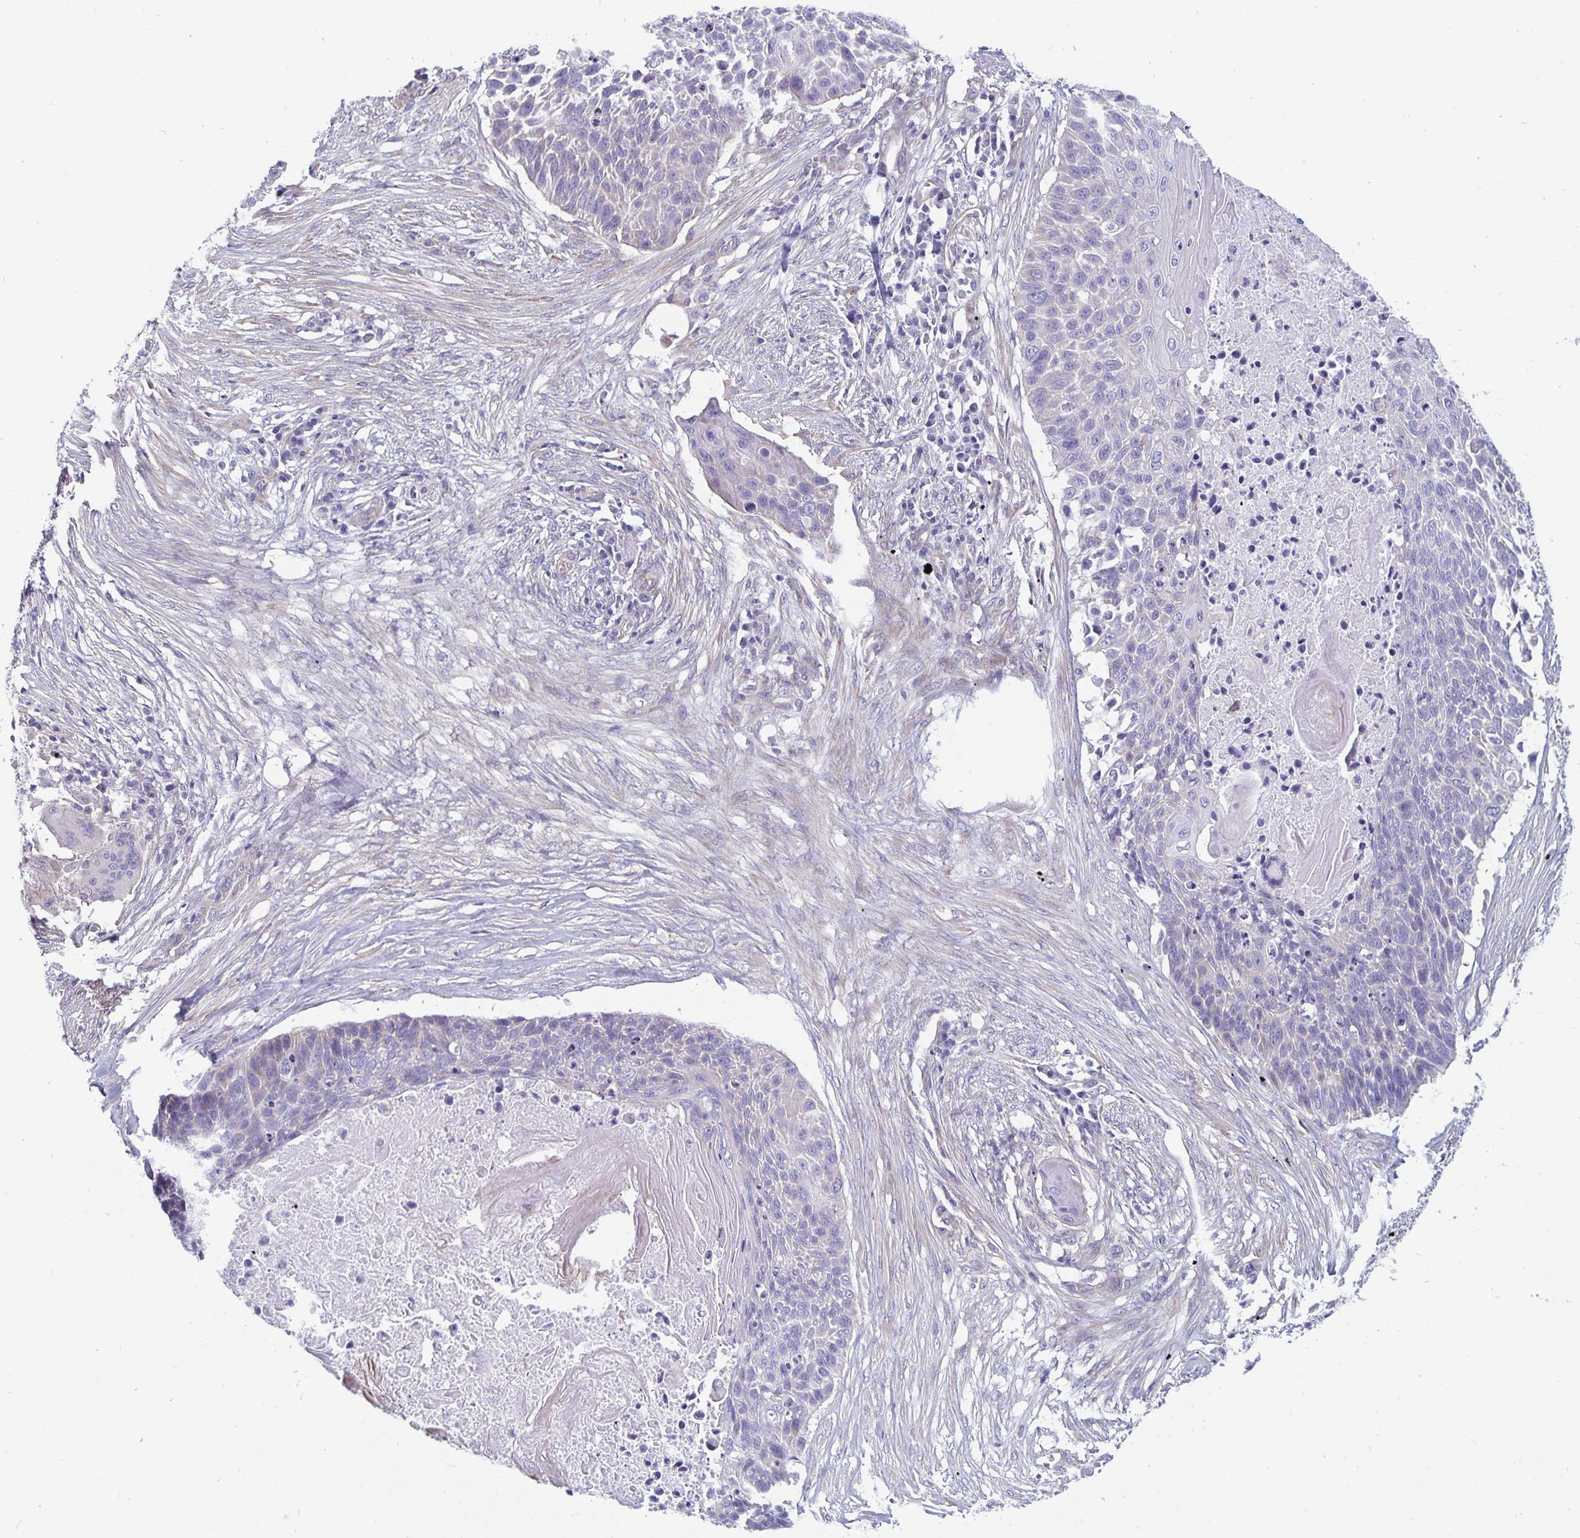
{"staining": {"intensity": "negative", "quantity": "none", "location": "none"}, "tissue": "lung cancer", "cell_type": "Tumor cells", "image_type": "cancer", "snomed": [{"axis": "morphology", "description": "Squamous cell carcinoma, NOS"}, {"axis": "topography", "description": "Lung"}], "caption": "An image of human squamous cell carcinoma (lung) is negative for staining in tumor cells. (DAB (3,3'-diaminobenzidine) immunohistochemistry visualized using brightfield microscopy, high magnification).", "gene": "PLCB3", "patient": {"sex": "male", "age": 78}}